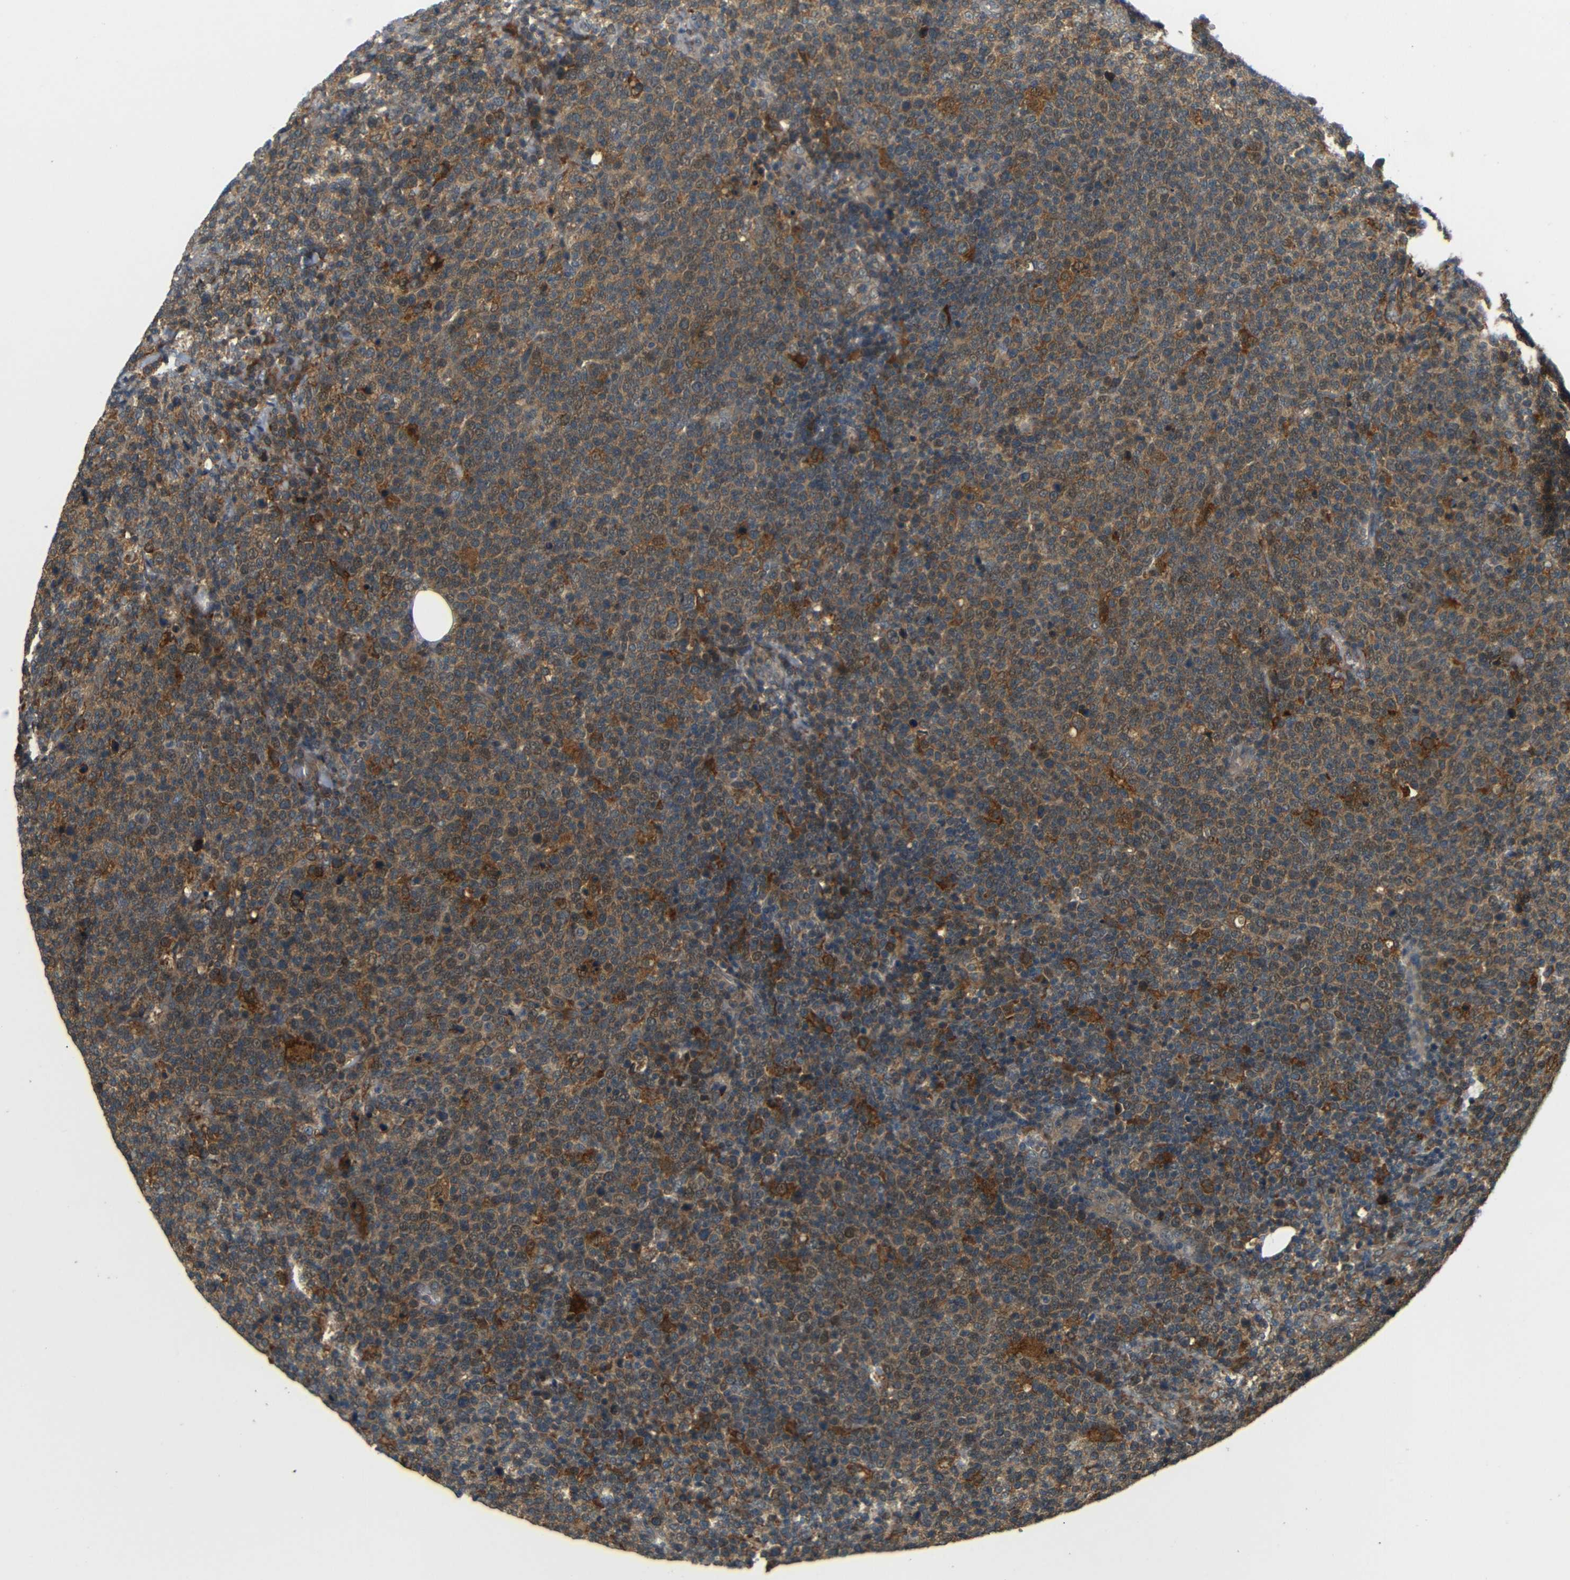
{"staining": {"intensity": "moderate", "quantity": ">75%", "location": "cytoplasmic/membranous"}, "tissue": "lymphoma", "cell_type": "Tumor cells", "image_type": "cancer", "snomed": [{"axis": "morphology", "description": "Malignant lymphoma, non-Hodgkin's type, High grade"}, {"axis": "topography", "description": "Lymph node"}], "caption": "This micrograph displays immunohistochemistry (IHC) staining of lymphoma, with medium moderate cytoplasmic/membranous expression in approximately >75% of tumor cells.", "gene": "EPHB2", "patient": {"sex": "male", "age": 61}}